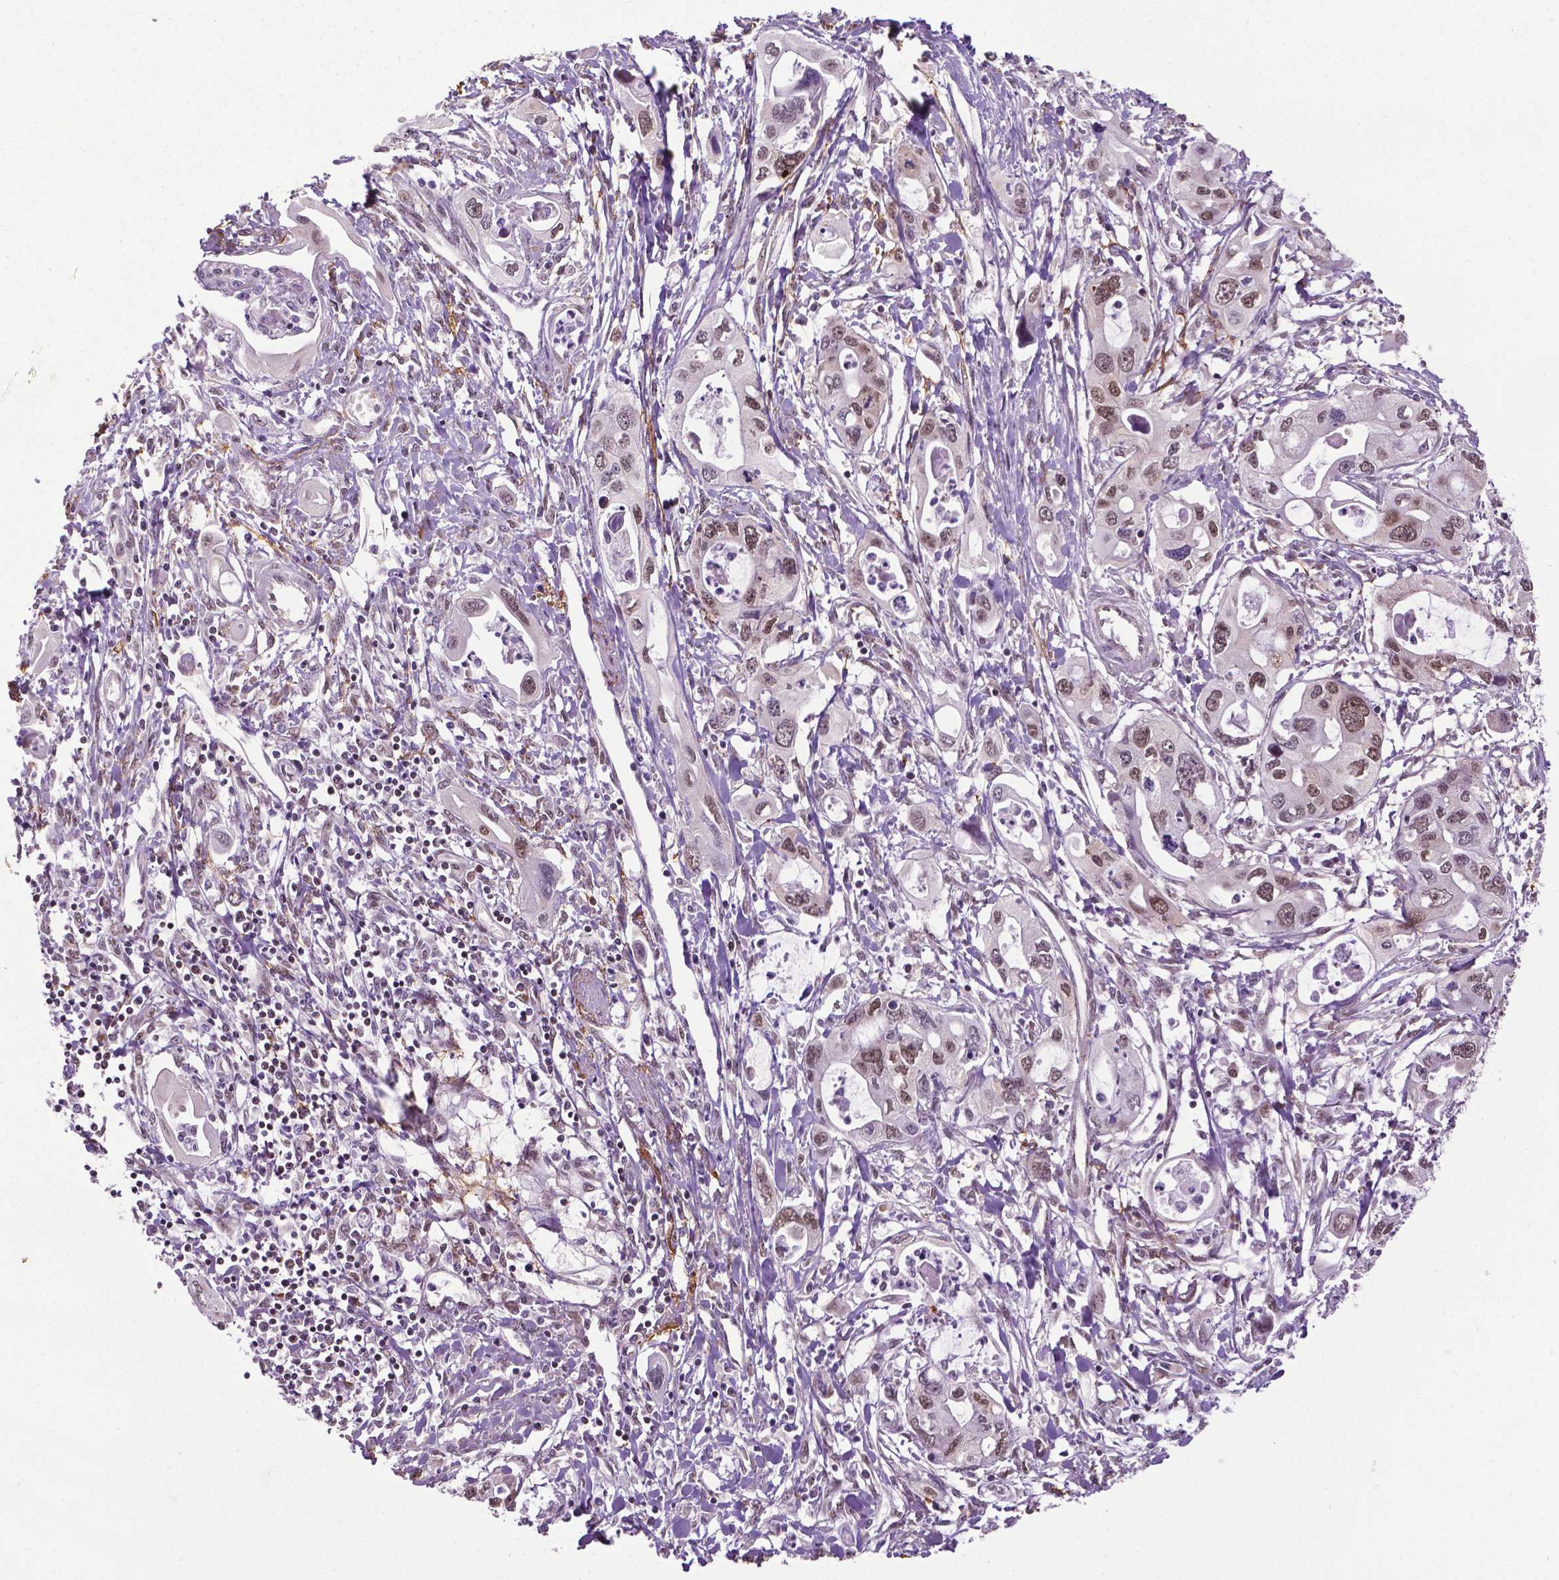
{"staining": {"intensity": "weak", "quantity": ">75%", "location": "nuclear"}, "tissue": "pancreatic cancer", "cell_type": "Tumor cells", "image_type": "cancer", "snomed": [{"axis": "morphology", "description": "Adenocarcinoma, NOS"}, {"axis": "topography", "description": "Pancreas"}], "caption": "Pancreatic cancer (adenocarcinoma) stained with a protein marker reveals weak staining in tumor cells.", "gene": "UBQLN4", "patient": {"sex": "male", "age": 60}}